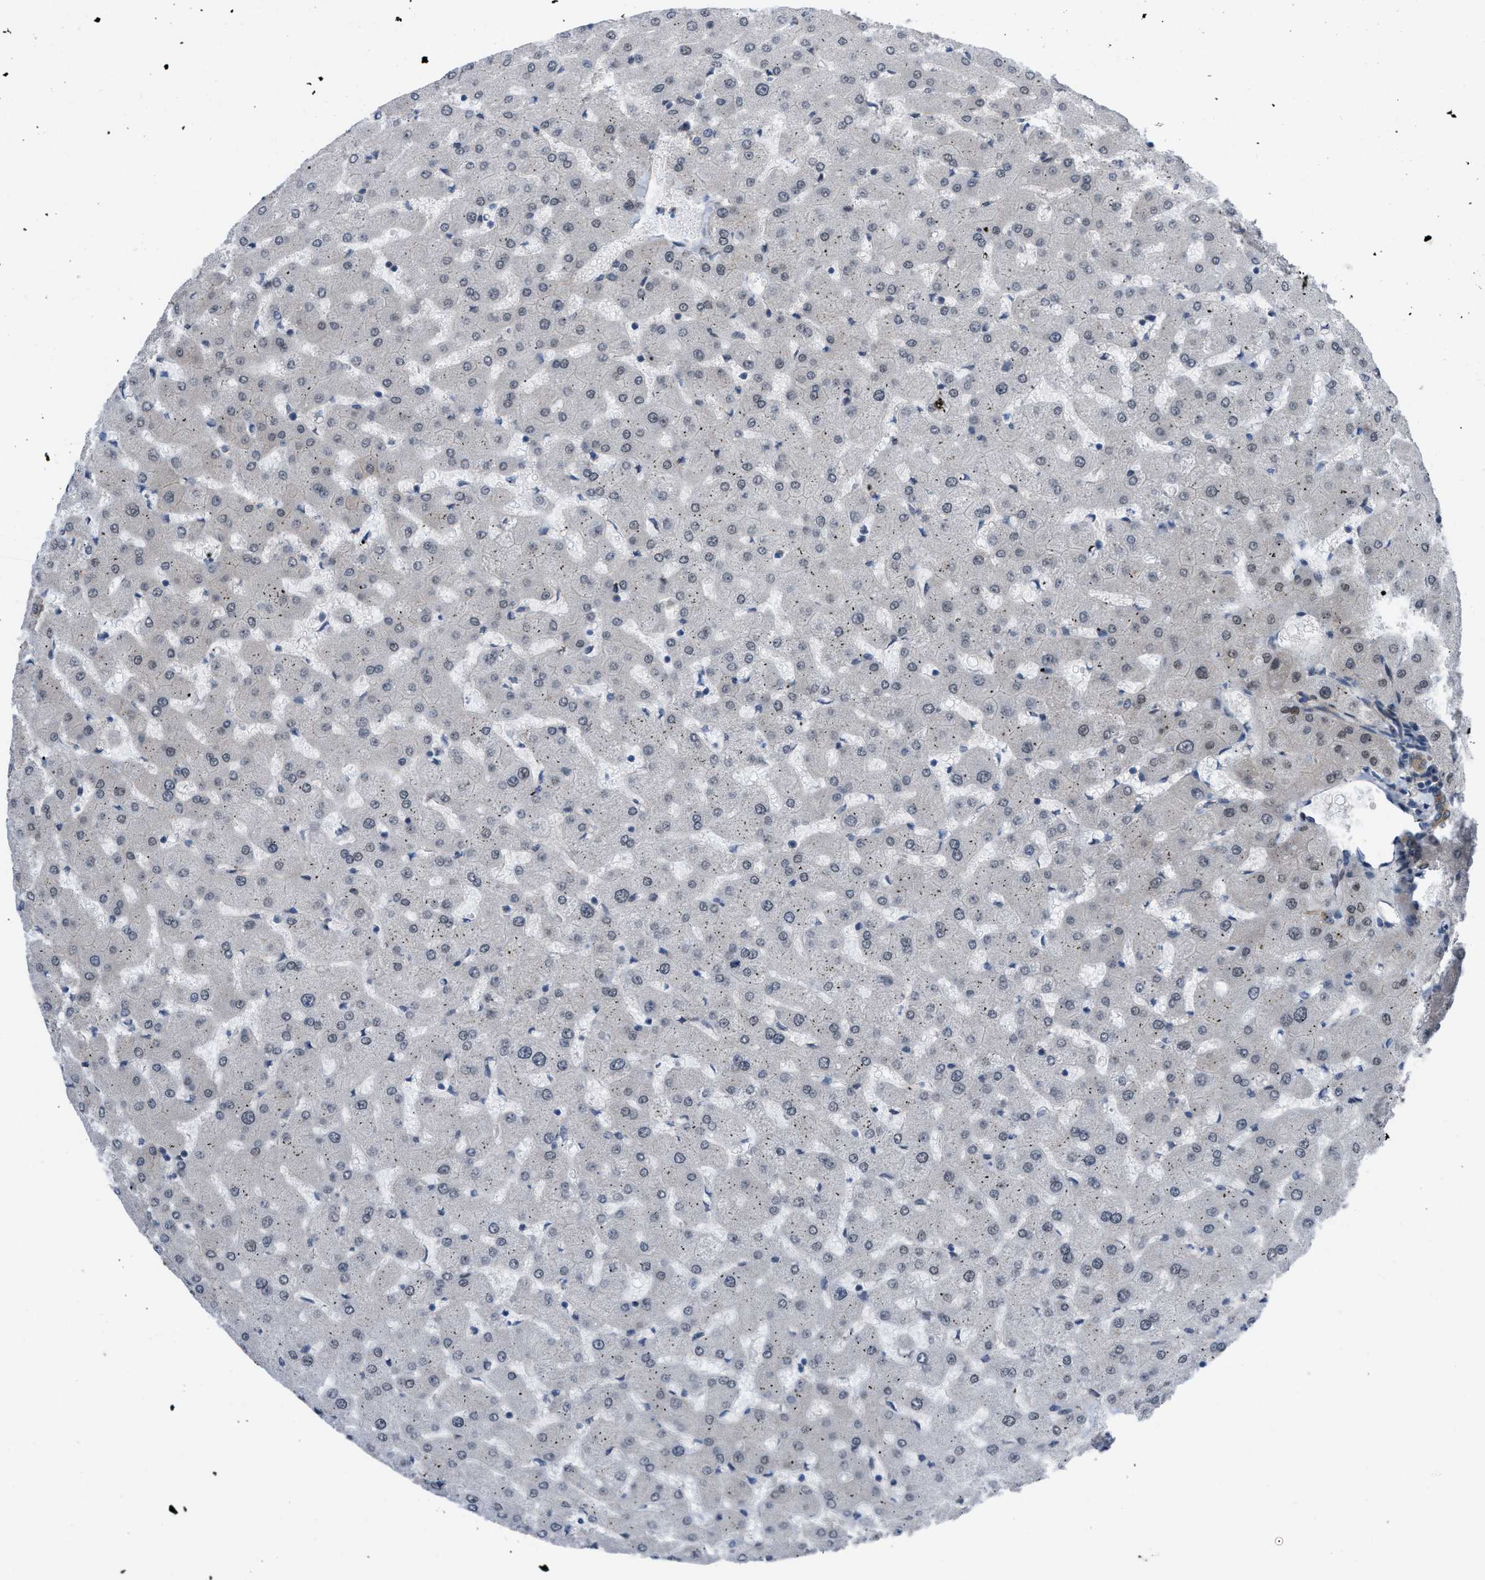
{"staining": {"intensity": "moderate", "quantity": ">75%", "location": "cytoplasmic/membranous"}, "tissue": "liver", "cell_type": "Cholangiocytes", "image_type": "normal", "snomed": [{"axis": "morphology", "description": "Normal tissue, NOS"}, {"axis": "topography", "description": "Liver"}], "caption": "Liver stained with a brown dye displays moderate cytoplasmic/membranous positive positivity in about >75% of cholangiocytes.", "gene": "MYO18A", "patient": {"sex": "female", "age": 63}}